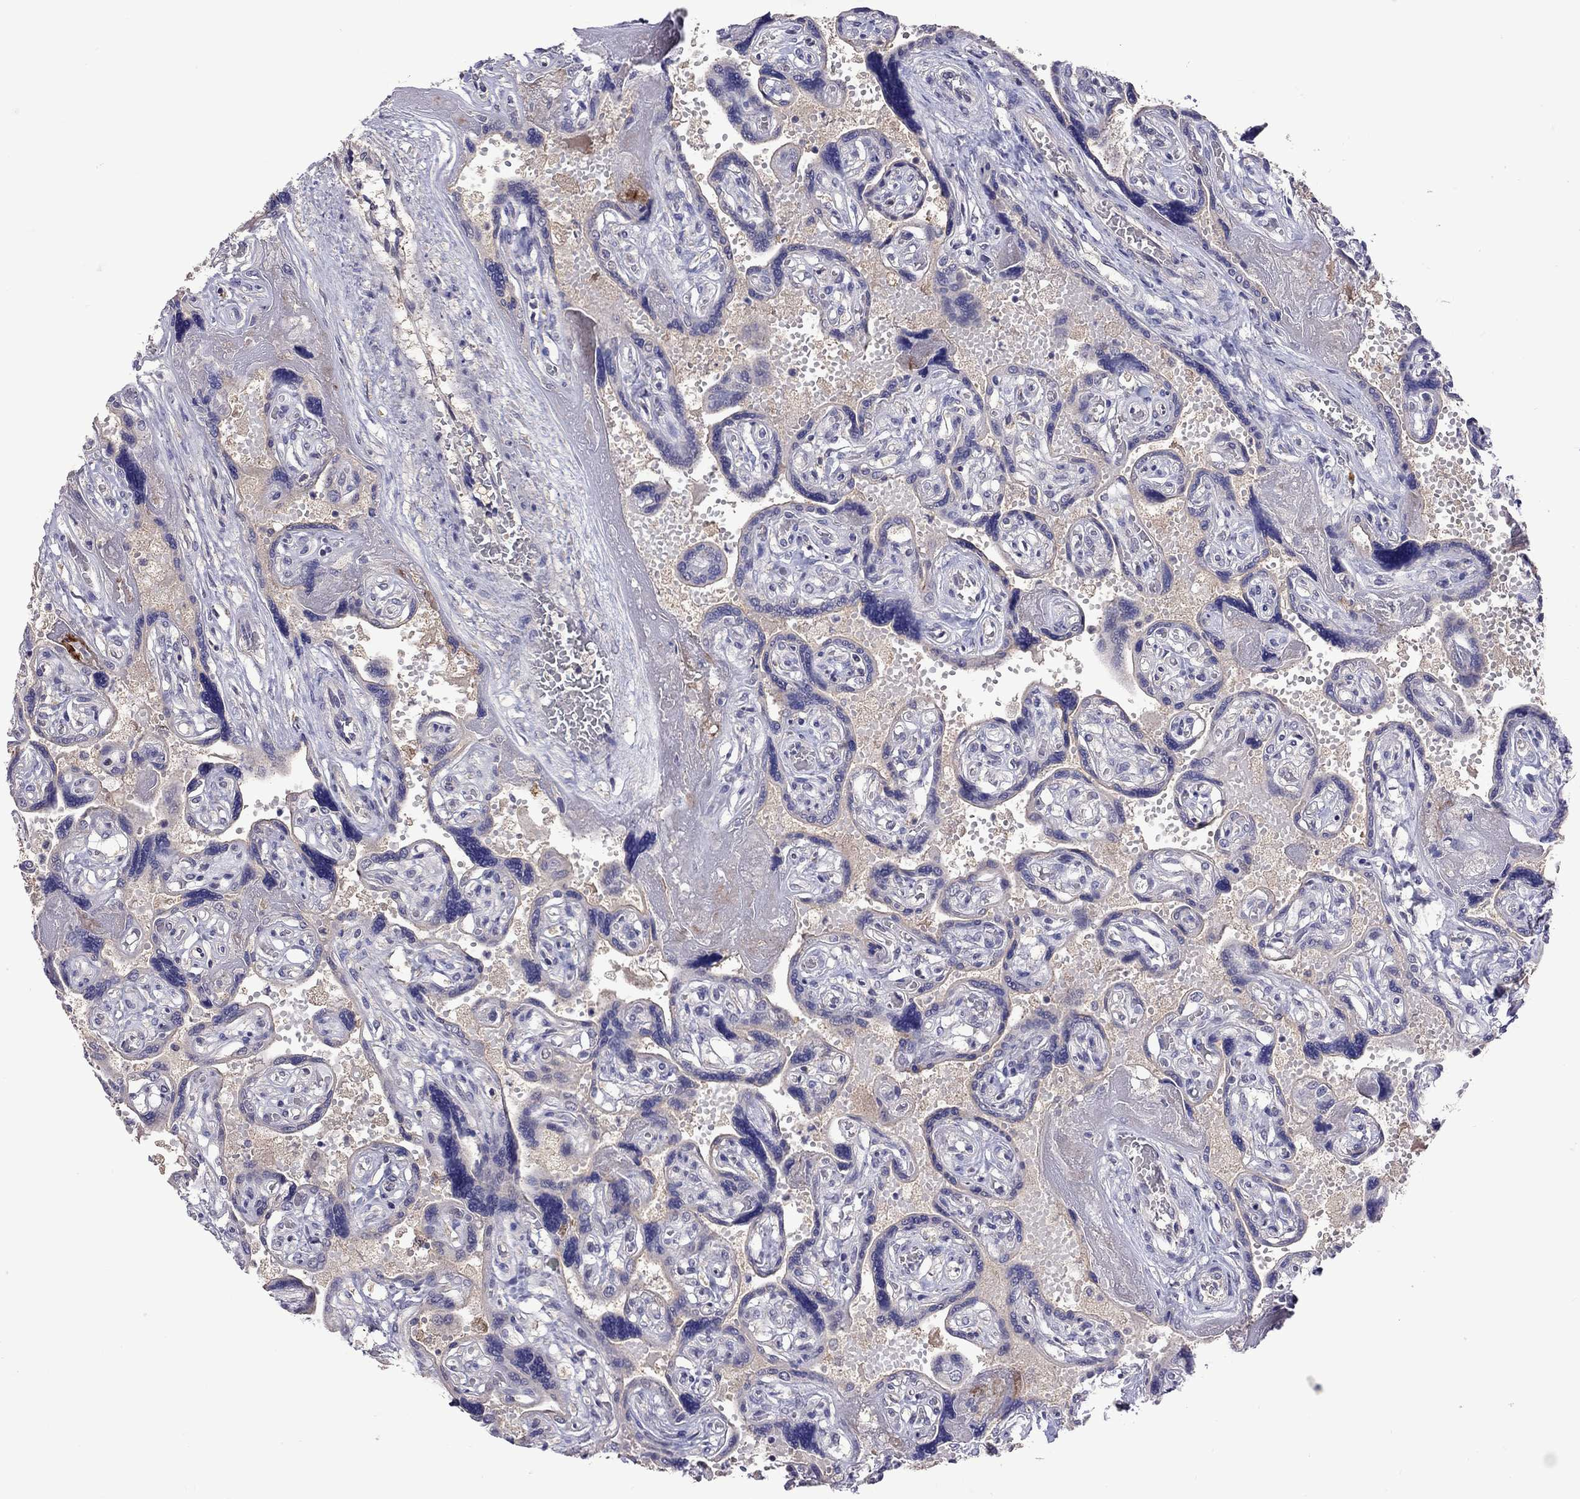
{"staining": {"intensity": "negative", "quantity": "none", "location": "none"}, "tissue": "placenta", "cell_type": "Decidual cells", "image_type": "normal", "snomed": [{"axis": "morphology", "description": "Normal tissue, NOS"}, {"axis": "topography", "description": "Placenta"}], "caption": "DAB immunohistochemical staining of benign placenta exhibits no significant expression in decidual cells. (Brightfield microscopy of DAB (3,3'-diaminobenzidine) IHC at high magnification).", "gene": "RTP5", "patient": {"sex": "female", "age": 32}}